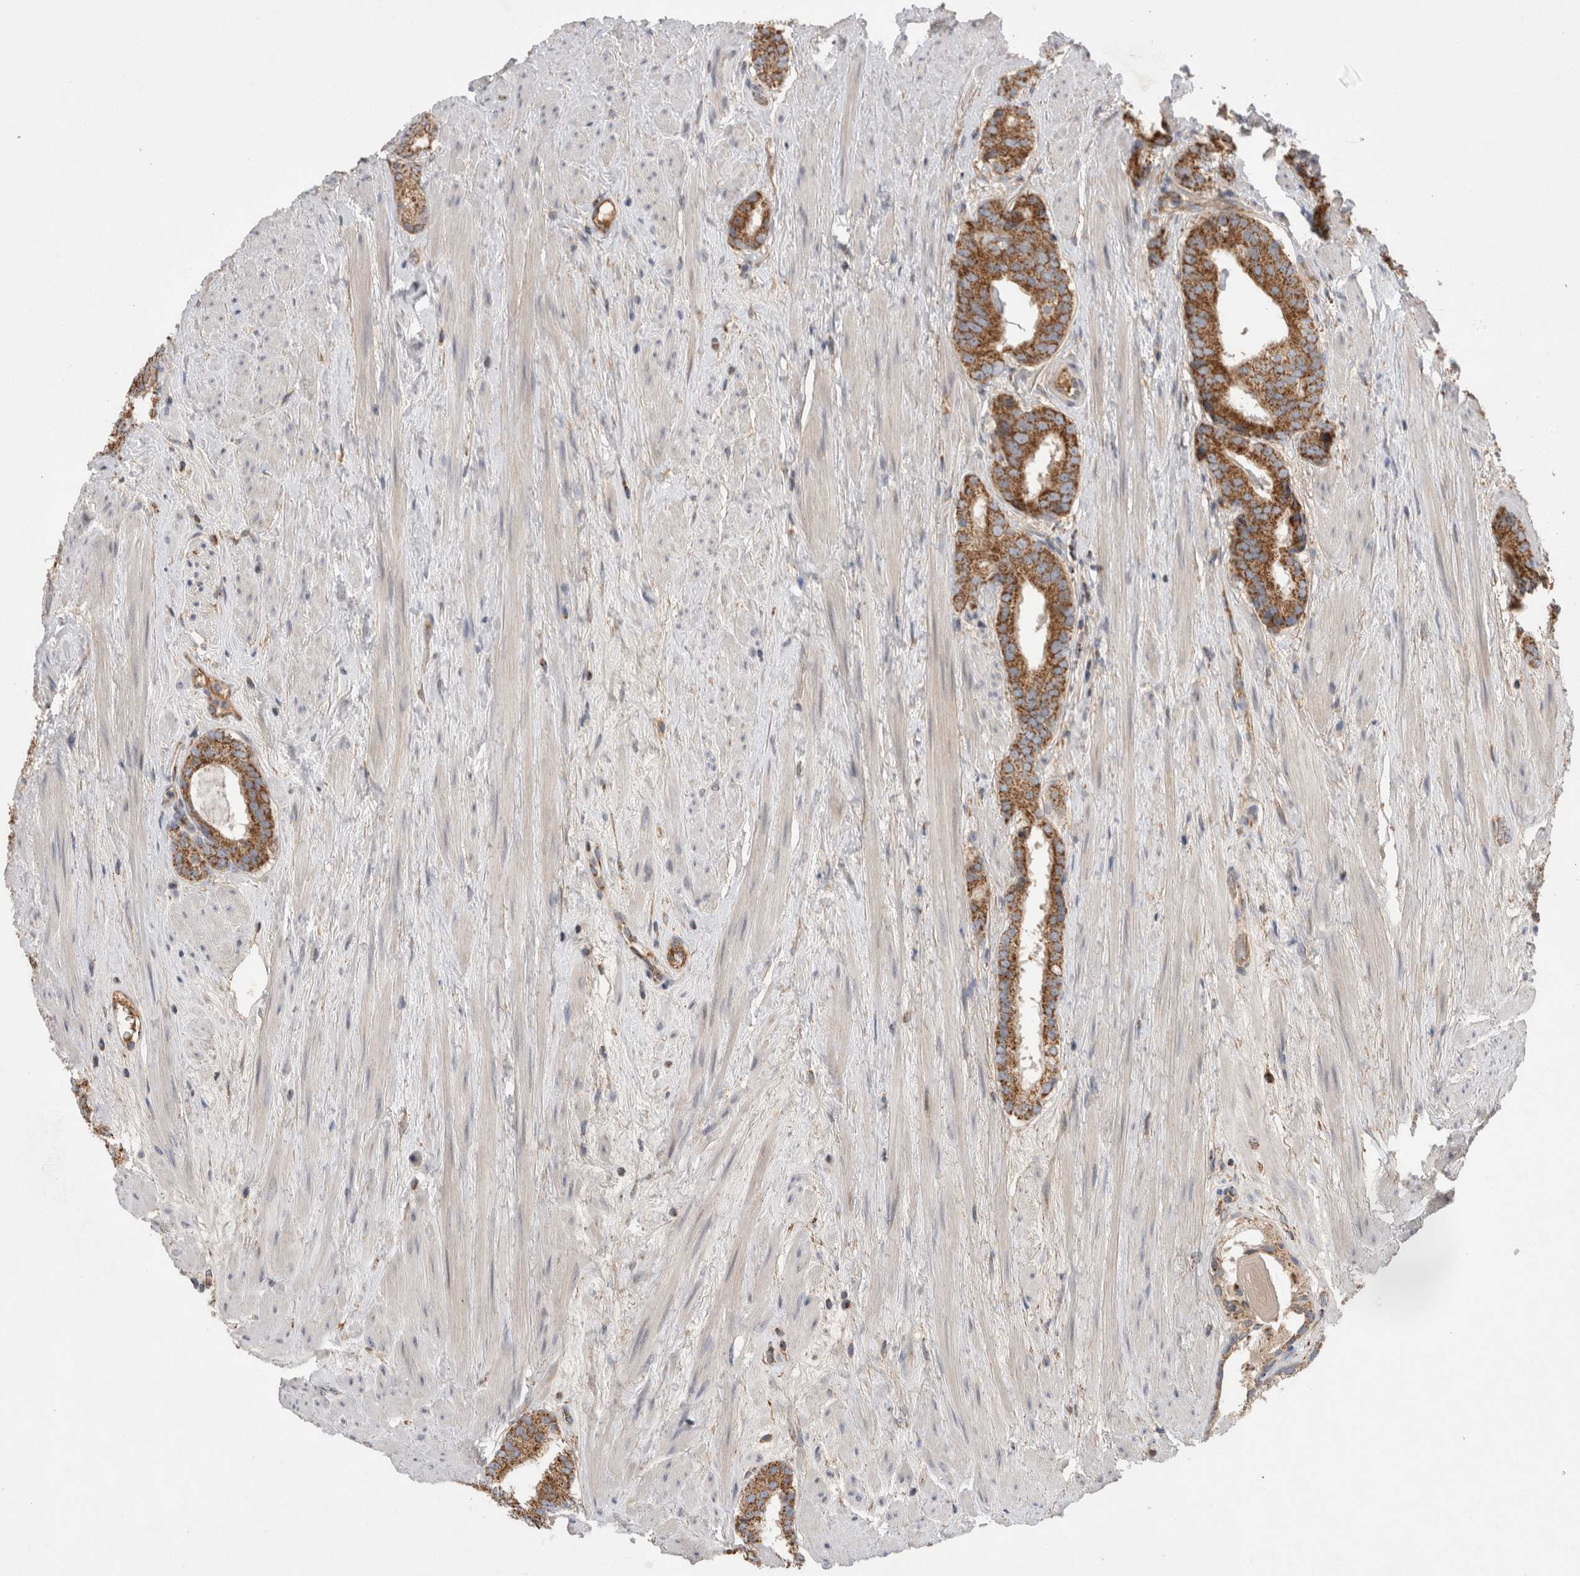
{"staining": {"intensity": "strong", "quantity": ">75%", "location": "cytoplasmic/membranous"}, "tissue": "prostate cancer", "cell_type": "Tumor cells", "image_type": "cancer", "snomed": [{"axis": "morphology", "description": "Adenocarcinoma, Low grade"}, {"axis": "topography", "description": "Prostate"}], "caption": "Strong cytoplasmic/membranous expression is seen in about >75% of tumor cells in adenocarcinoma (low-grade) (prostate).", "gene": "DARS2", "patient": {"sex": "male", "age": 69}}